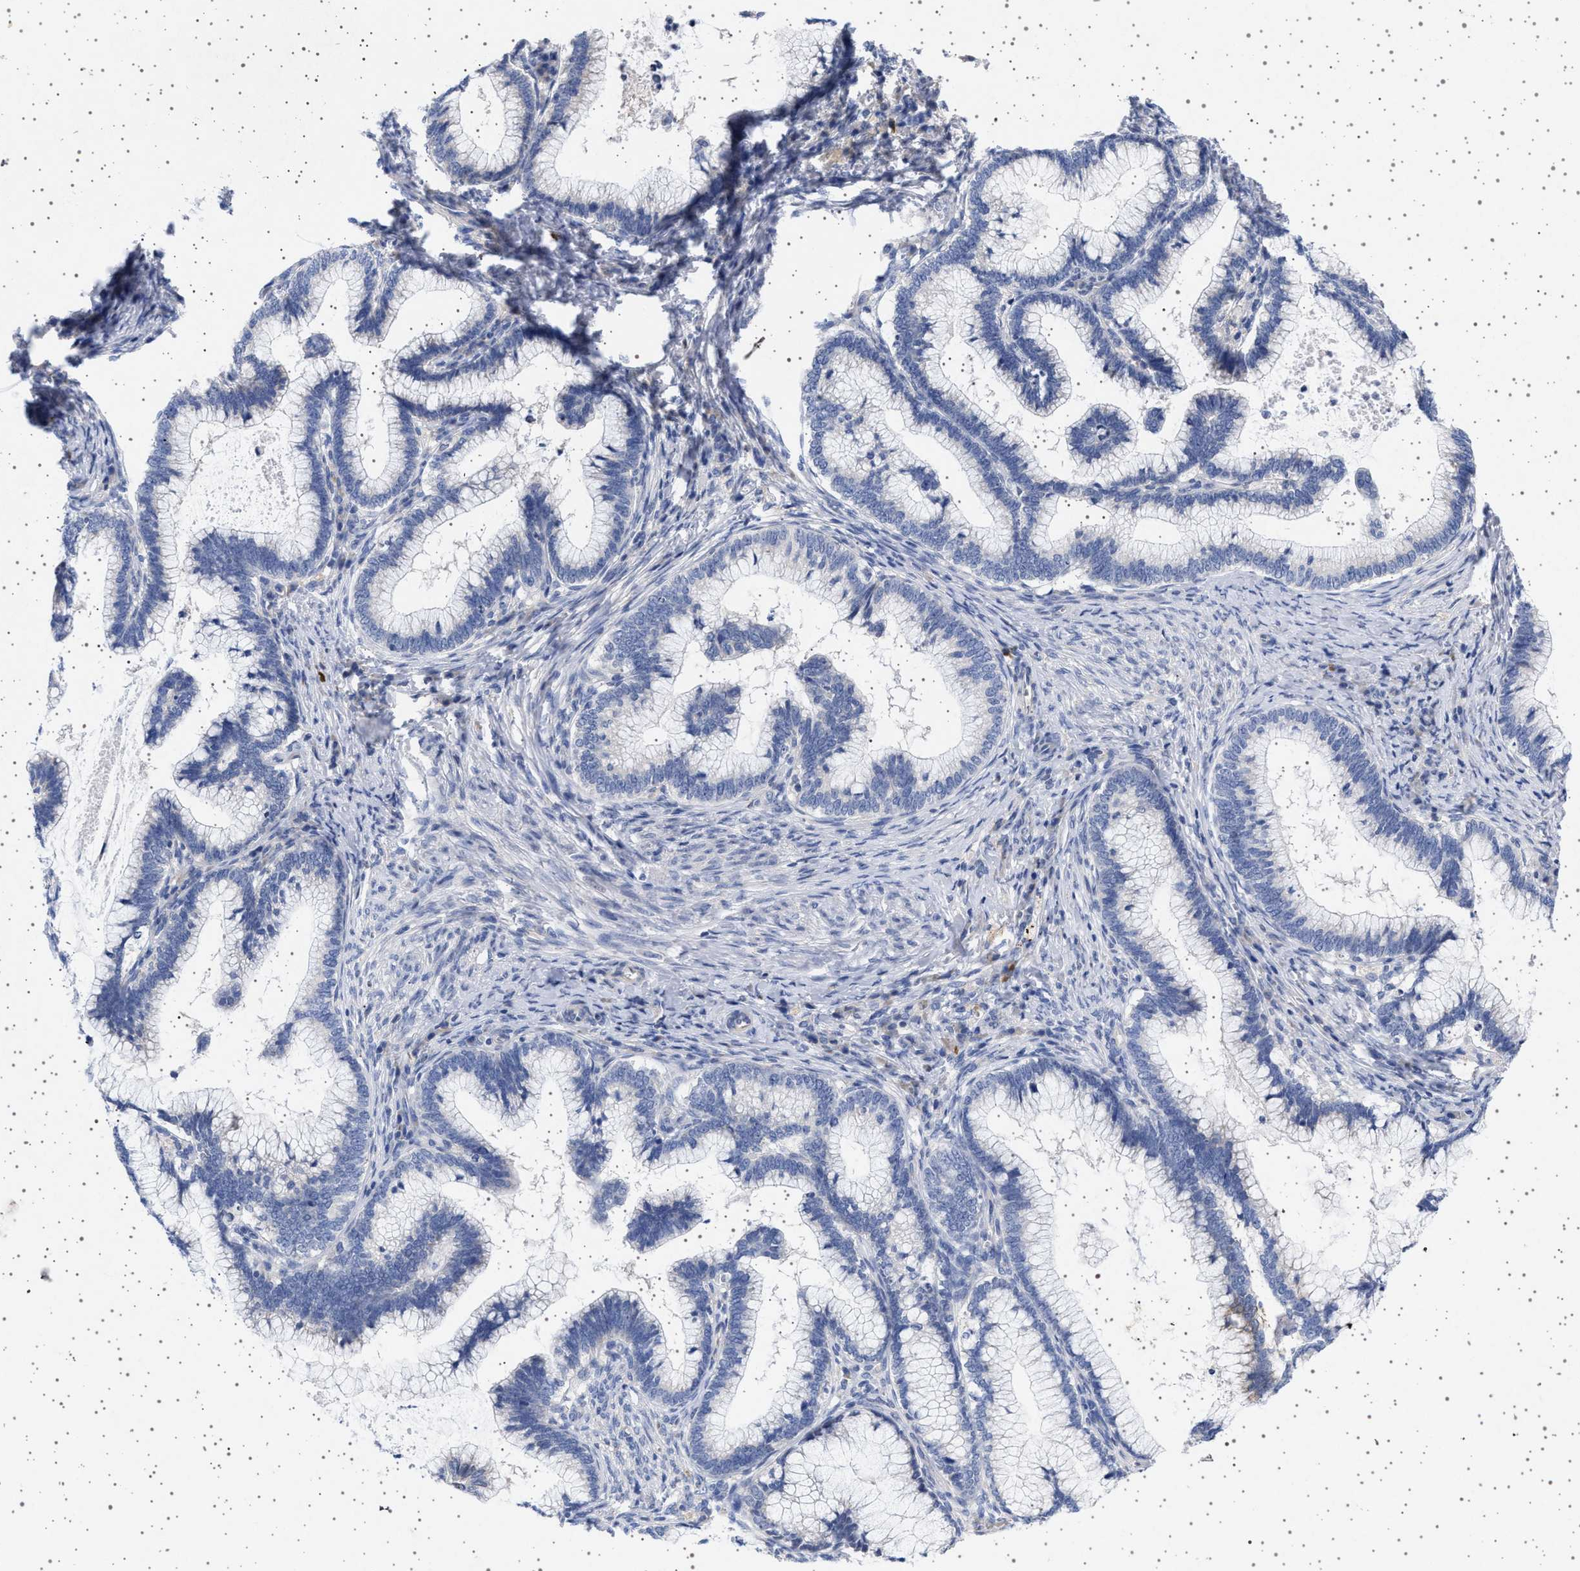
{"staining": {"intensity": "negative", "quantity": "none", "location": "none"}, "tissue": "cervical cancer", "cell_type": "Tumor cells", "image_type": "cancer", "snomed": [{"axis": "morphology", "description": "Adenocarcinoma, NOS"}, {"axis": "topography", "description": "Cervix"}], "caption": "High power microscopy micrograph of an IHC photomicrograph of adenocarcinoma (cervical), revealing no significant expression in tumor cells. The staining is performed using DAB (3,3'-diaminobenzidine) brown chromogen with nuclei counter-stained in using hematoxylin.", "gene": "TRMT10B", "patient": {"sex": "female", "age": 36}}